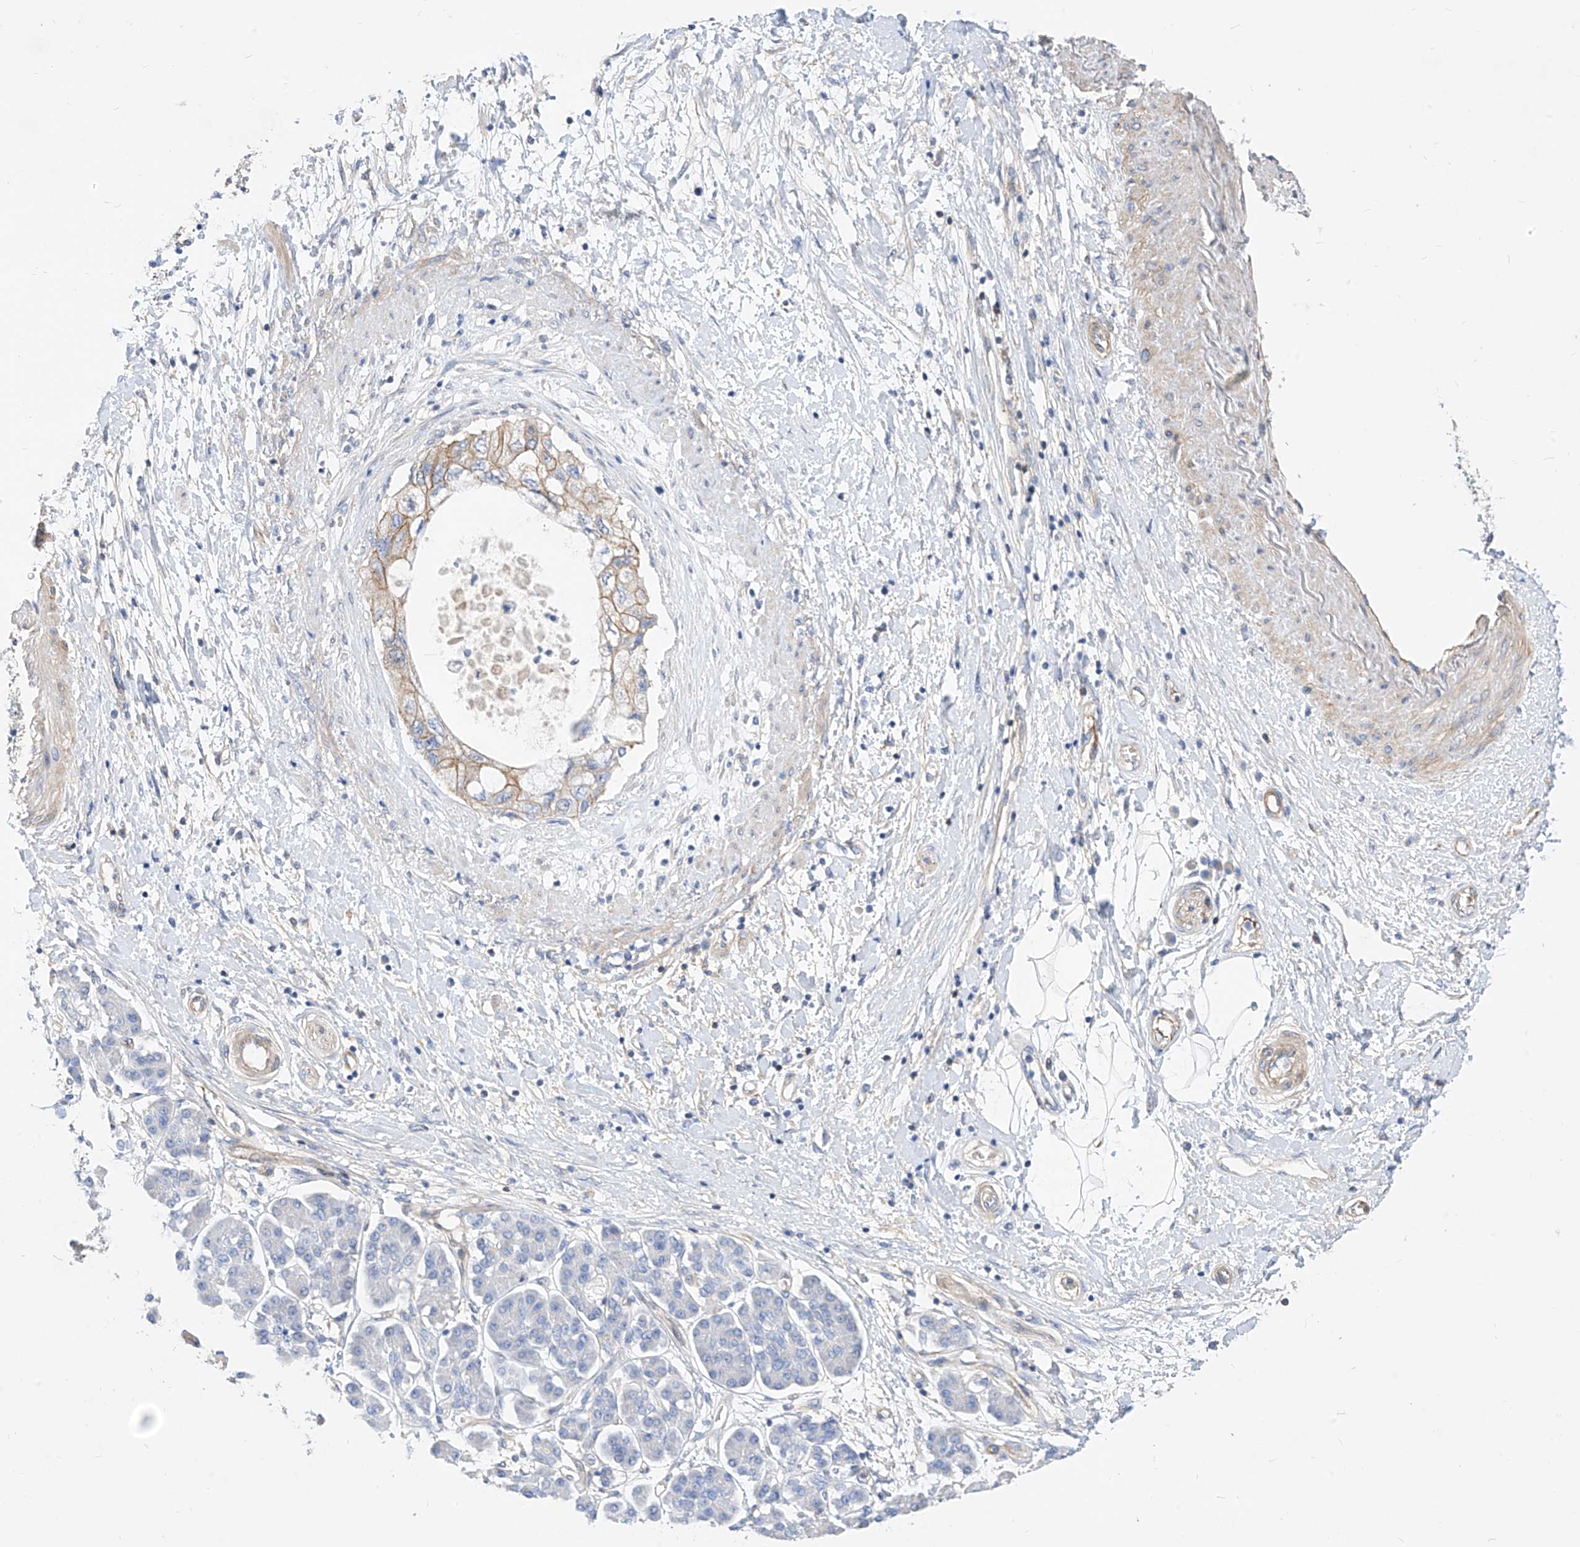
{"staining": {"intensity": "moderate", "quantity": "<25%", "location": "cytoplasmic/membranous"}, "tissue": "pancreatic cancer", "cell_type": "Tumor cells", "image_type": "cancer", "snomed": [{"axis": "morphology", "description": "Adenocarcinoma, NOS"}, {"axis": "topography", "description": "Pancreas"}], "caption": "IHC histopathology image of neoplastic tissue: human pancreatic adenocarcinoma stained using immunohistochemistry (IHC) shows low levels of moderate protein expression localized specifically in the cytoplasmic/membranous of tumor cells, appearing as a cytoplasmic/membranous brown color.", "gene": "SCGB2A1", "patient": {"sex": "female", "age": 73}}